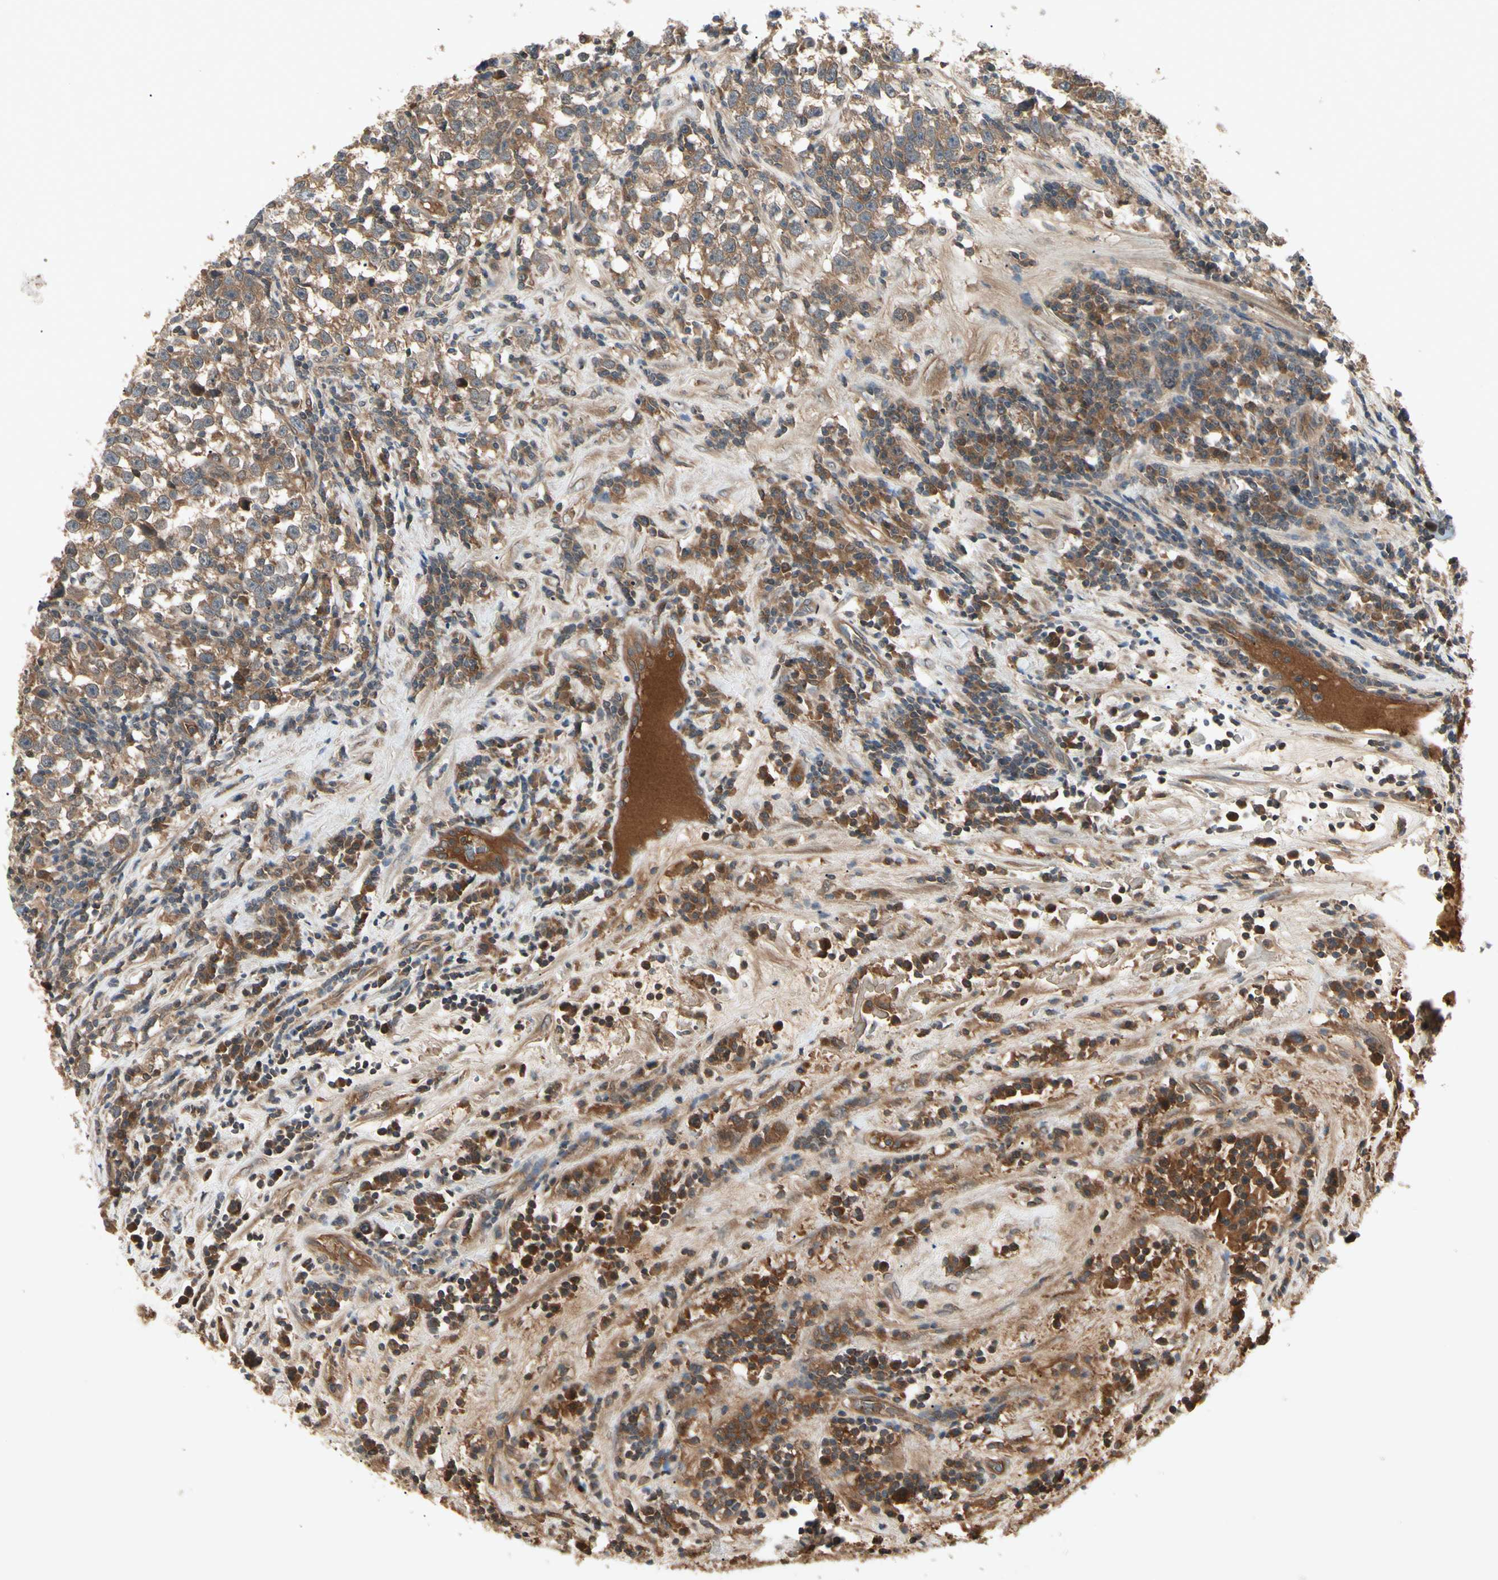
{"staining": {"intensity": "moderate", "quantity": ">75%", "location": "cytoplasmic/membranous"}, "tissue": "testis cancer", "cell_type": "Tumor cells", "image_type": "cancer", "snomed": [{"axis": "morphology", "description": "Seminoma, NOS"}, {"axis": "topography", "description": "Testis"}], "caption": "Moderate cytoplasmic/membranous positivity for a protein is identified in about >75% of tumor cells of testis cancer (seminoma) using immunohistochemistry.", "gene": "RNF14", "patient": {"sex": "male", "age": 43}}